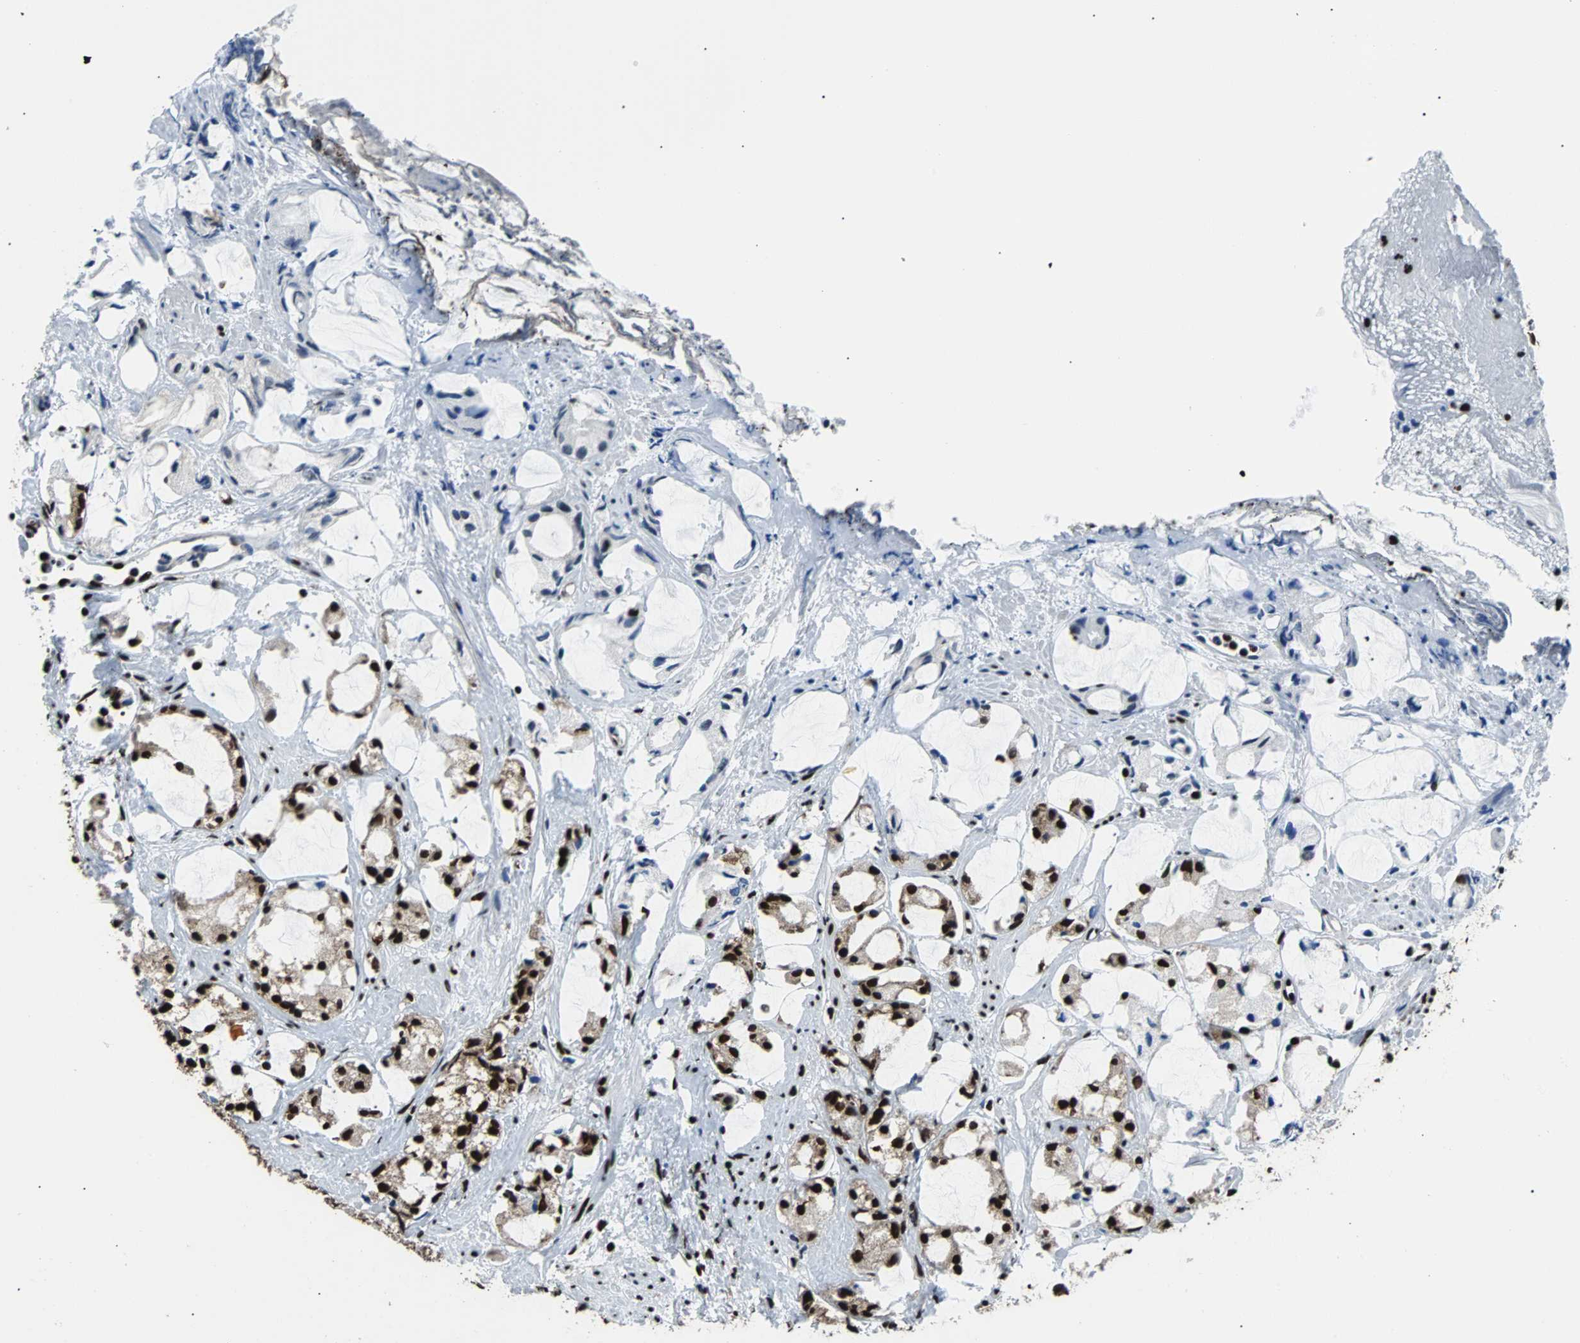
{"staining": {"intensity": "strong", "quantity": ">75%", "location": "nuclear"}, "tissue": "prostate cancer", "cell_type": "Tumor cells", "image_type": "cancer", "snomed": [{"axis": "morphology", "description": "Adenocarcinoma, High grade"}, {"axis": "topography", "description": "Prostate"}], "caption": "Immunohistochemical staining of prostate cancer demonstrates high levels of strong nuclear expression in about >75% of tumor cells.", "gene": "FUBP1", "patient": {"sex": "male", "age": 85}}